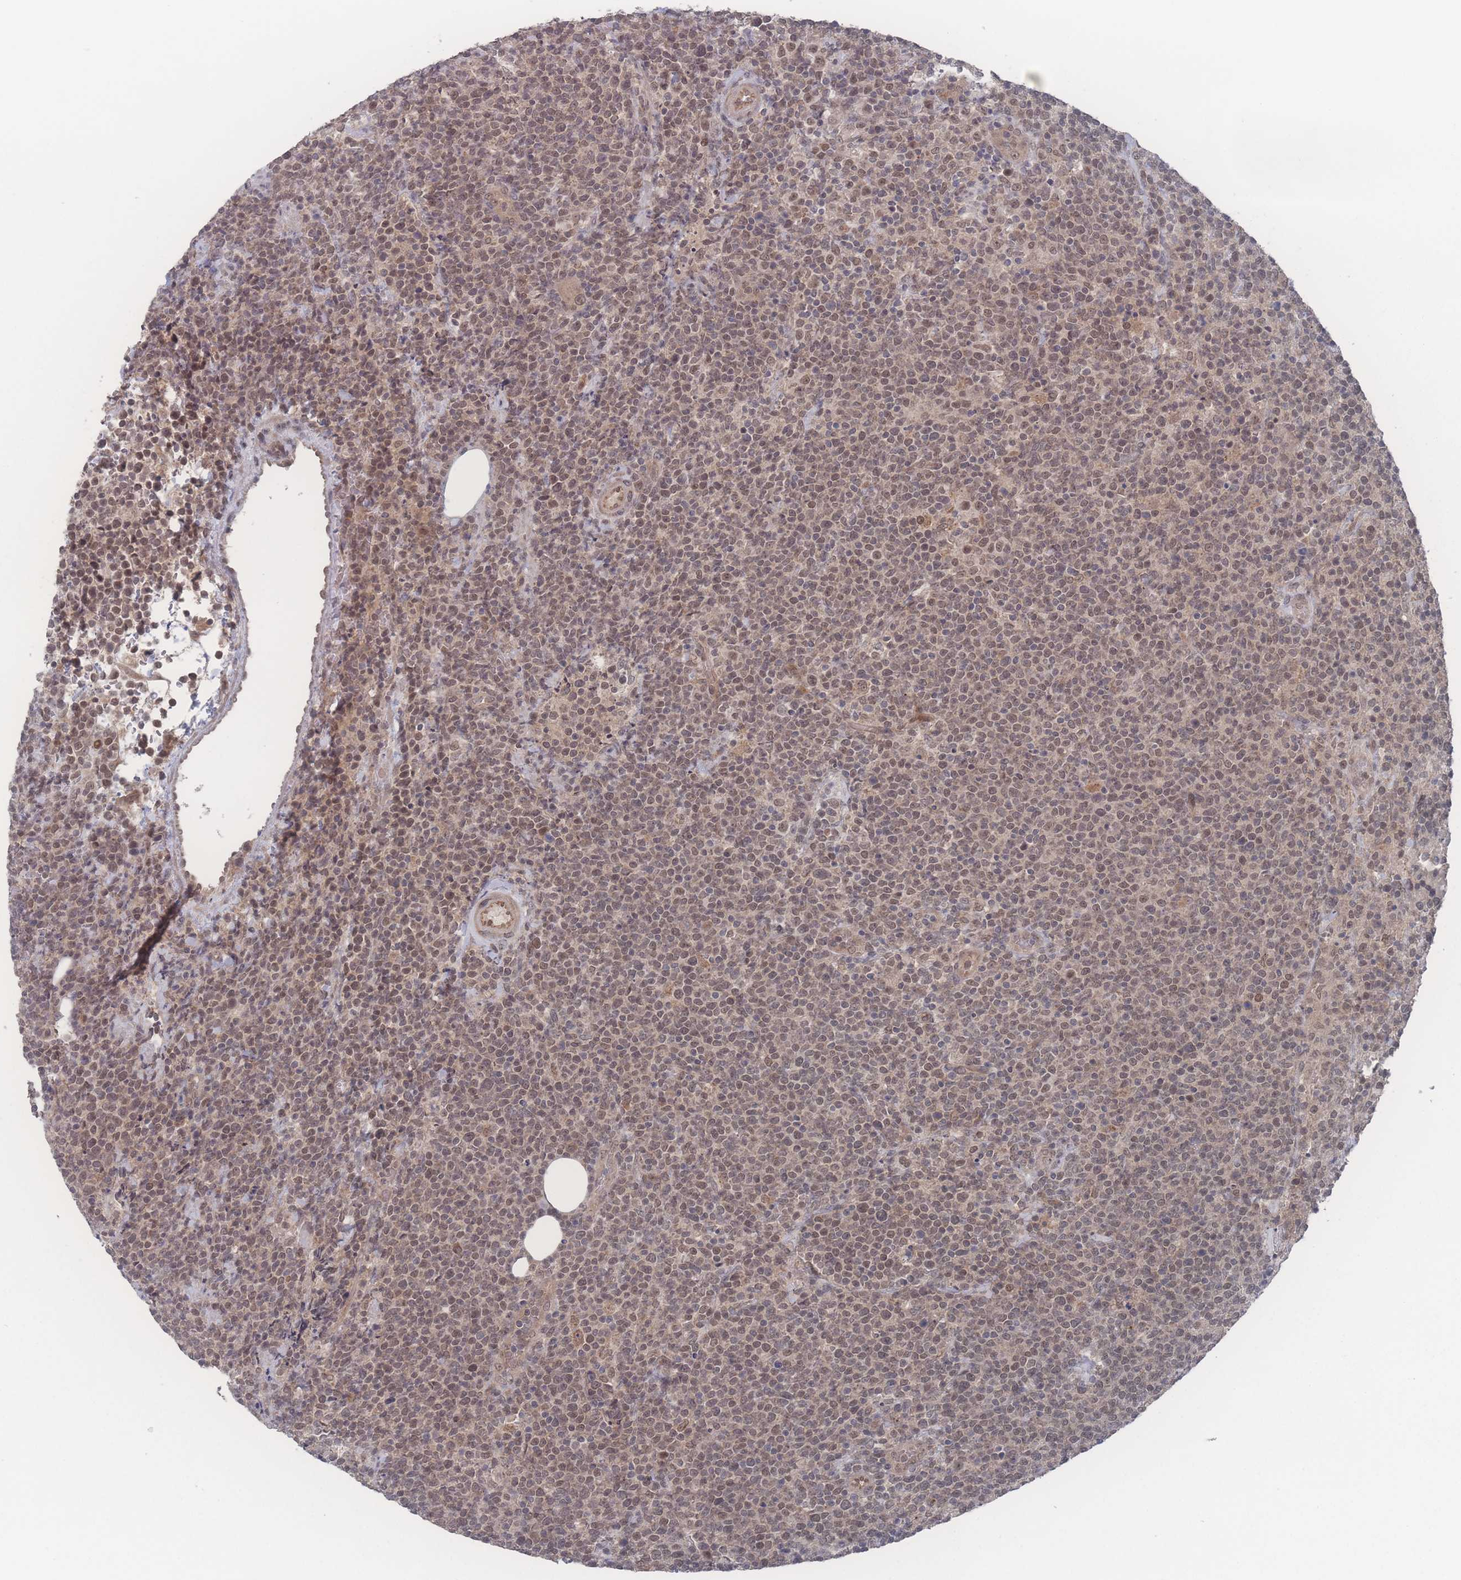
{"staining": {"intensity": "weak", "quantity": ">75%", "location": "cytoplasmic/membranous,nuclear"}, "tissue": "lymphoma", "cell_type": "Tumor cells", "image_type": "cancer", "snomed": [{"axis": "morphology", "description": "Malignant lymphoma, non-Hodgkin's type, High grade"}, {"axis": "topography", "description": "Lymph node"}], "caption": "Immunohistochemistry of high-grade malignant lymphoma, non-Hodgkin's type displays low levels of weak cytoplasmic/membranous and nuclear expression in approximately >75% of tumor cells.", "gene": "NBEAL1", "patient": {"sex": "male", "age": 61}}